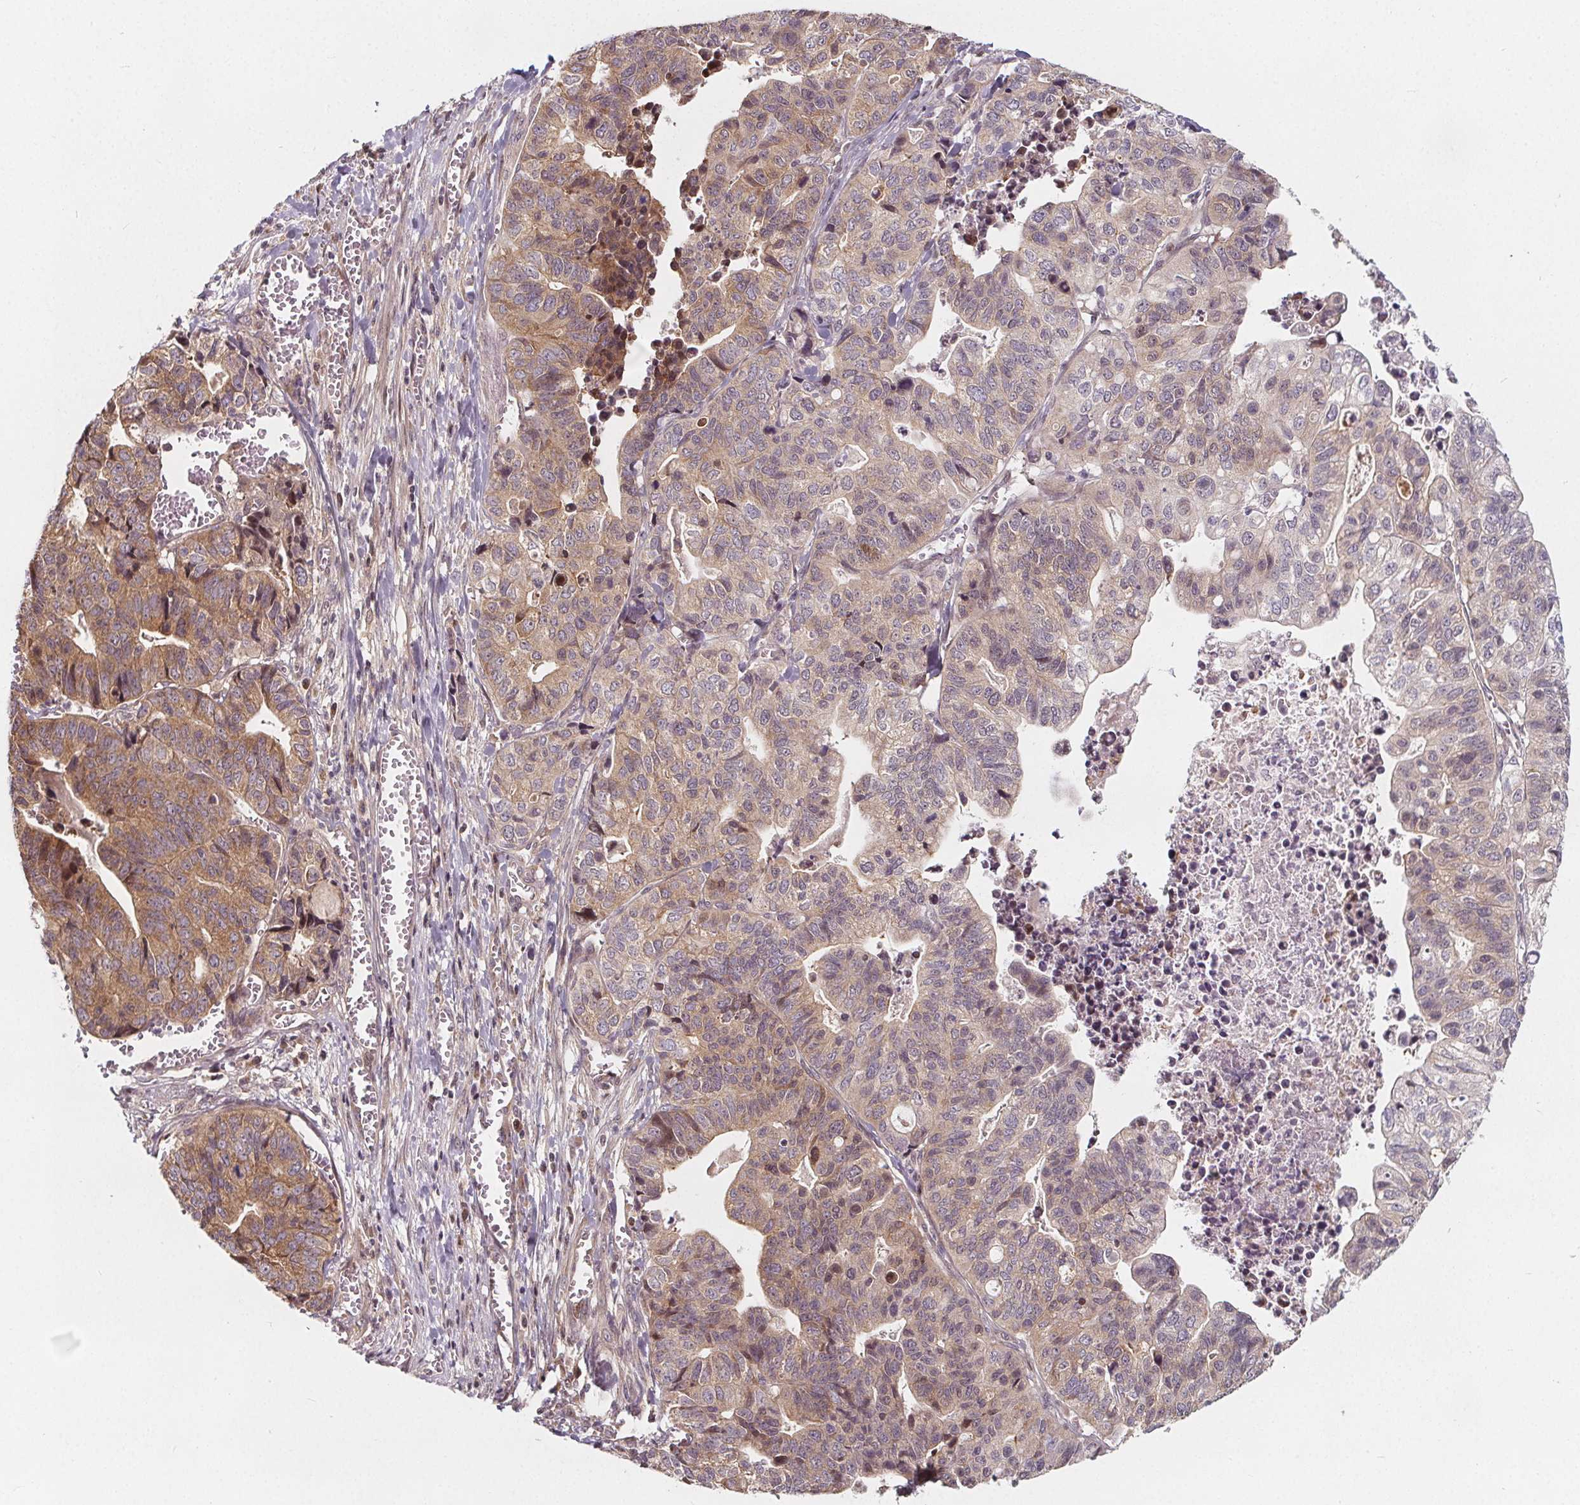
{"staining": {"intensity": "weak", "quantity": ">75%", "location": "cytoplasmic/membranous,nuclear"}, "tissue": "stomach cancer", "cell_type": "Tumor cells", "image_type": "cancer", "snomed": [{"axis": "morphology", "description": "Adenocarcinoma, NOS"}, {"axis": "topography", "description": "Stomach, upper"}], "caption": "Brown immunohistochemical staining in human stomach cancer (adenocarcinoma) displays weak cytoplasmic/membranous and nuclear staining in about >75% of tumor cells.", "gene": "AKT1S1", "patient": {"sex": "female", "age": 67}}